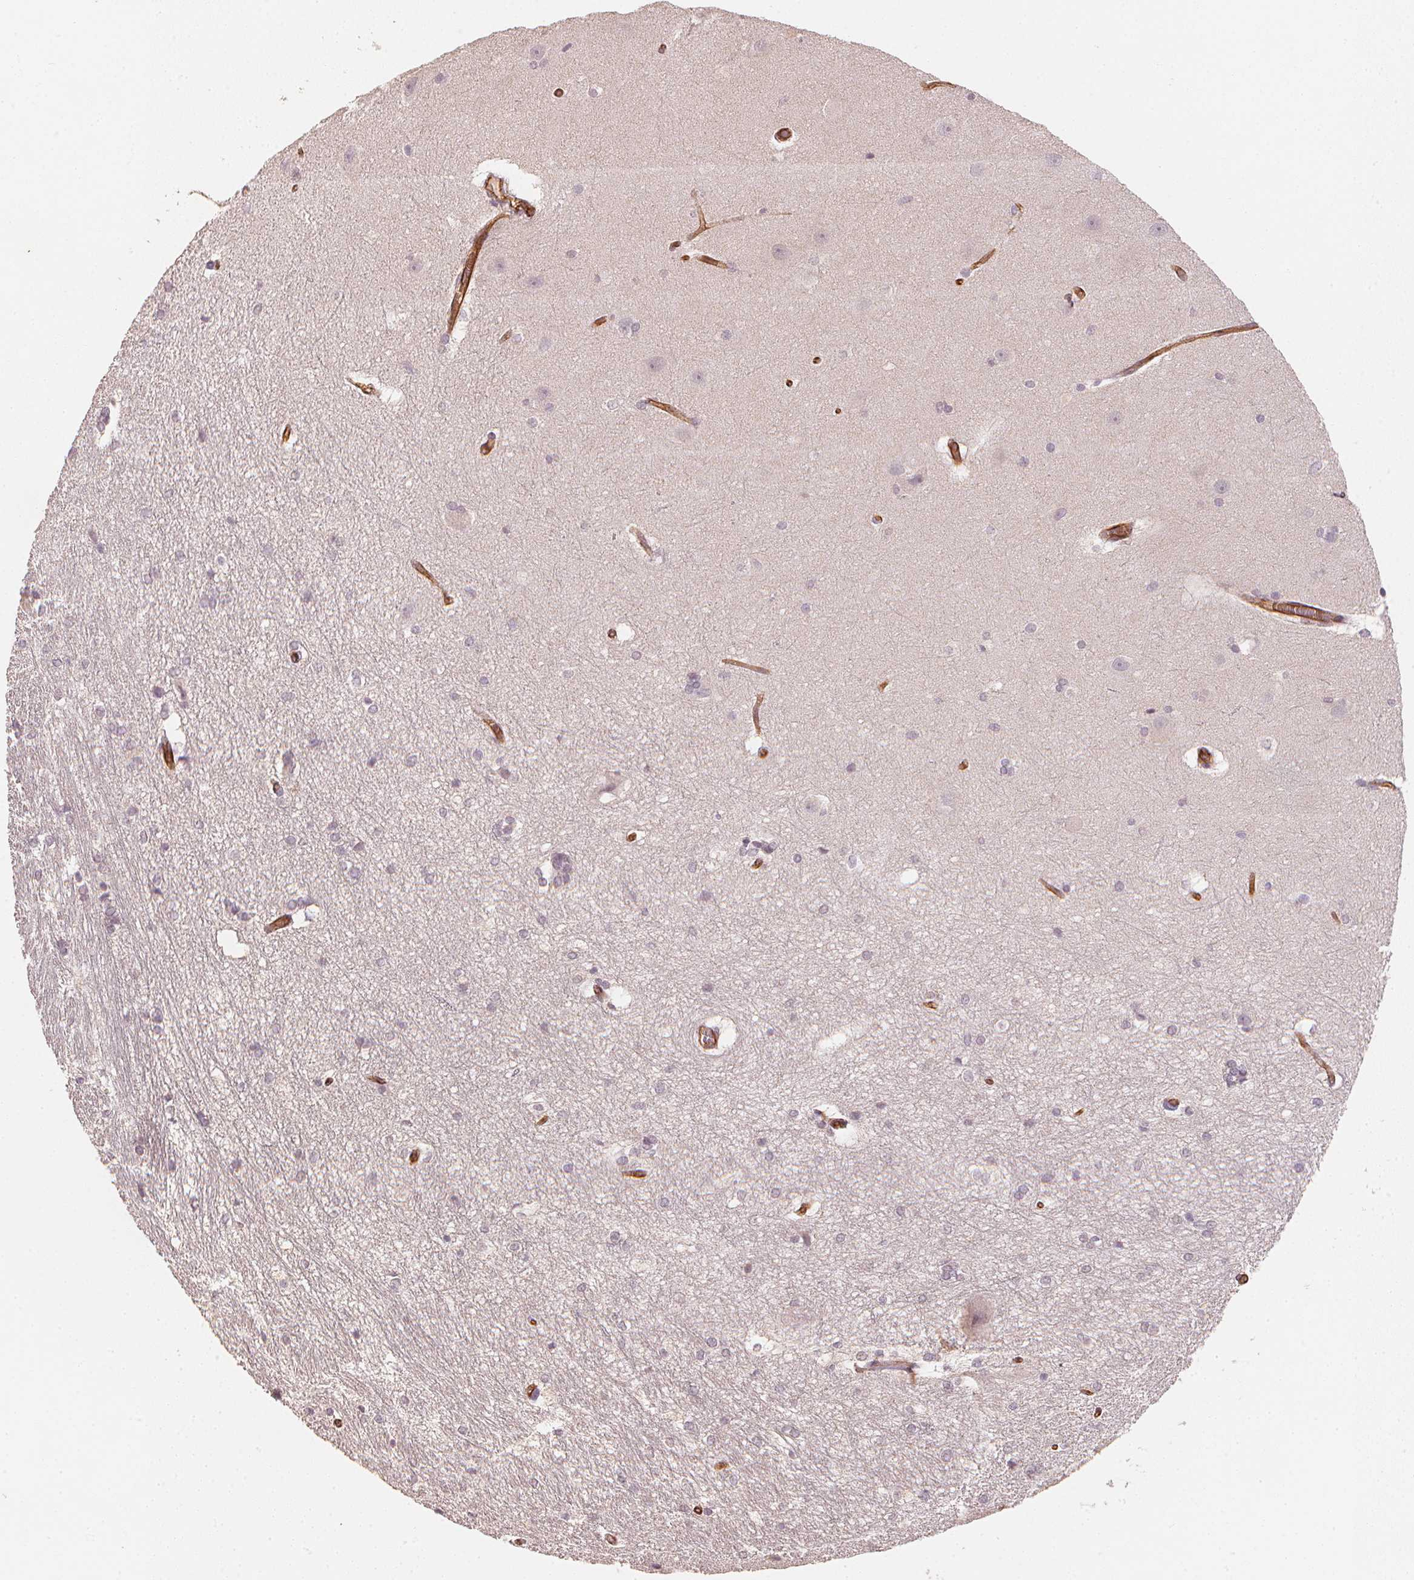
{"staining": {"intensity": "negative", "quantity": "none", "location": "none"}, "tissue": "hippocampus", "cell_type": "Glial cells", "image_type": "normal", "snomed": [{"axis": "morphology", "description": "Normal tissue, NOS"}, {"axis": "topography", "description": "Cerebral cortex"}, {"axis": "topography", "description": "Hippocampus"}], "caption": "There is no significant expression in glial cells of hippocampus. (DAB IHC with hematoxylin counter stain).", "gene": "CIB1", "patient": {"sex": "female", "age": 19}}